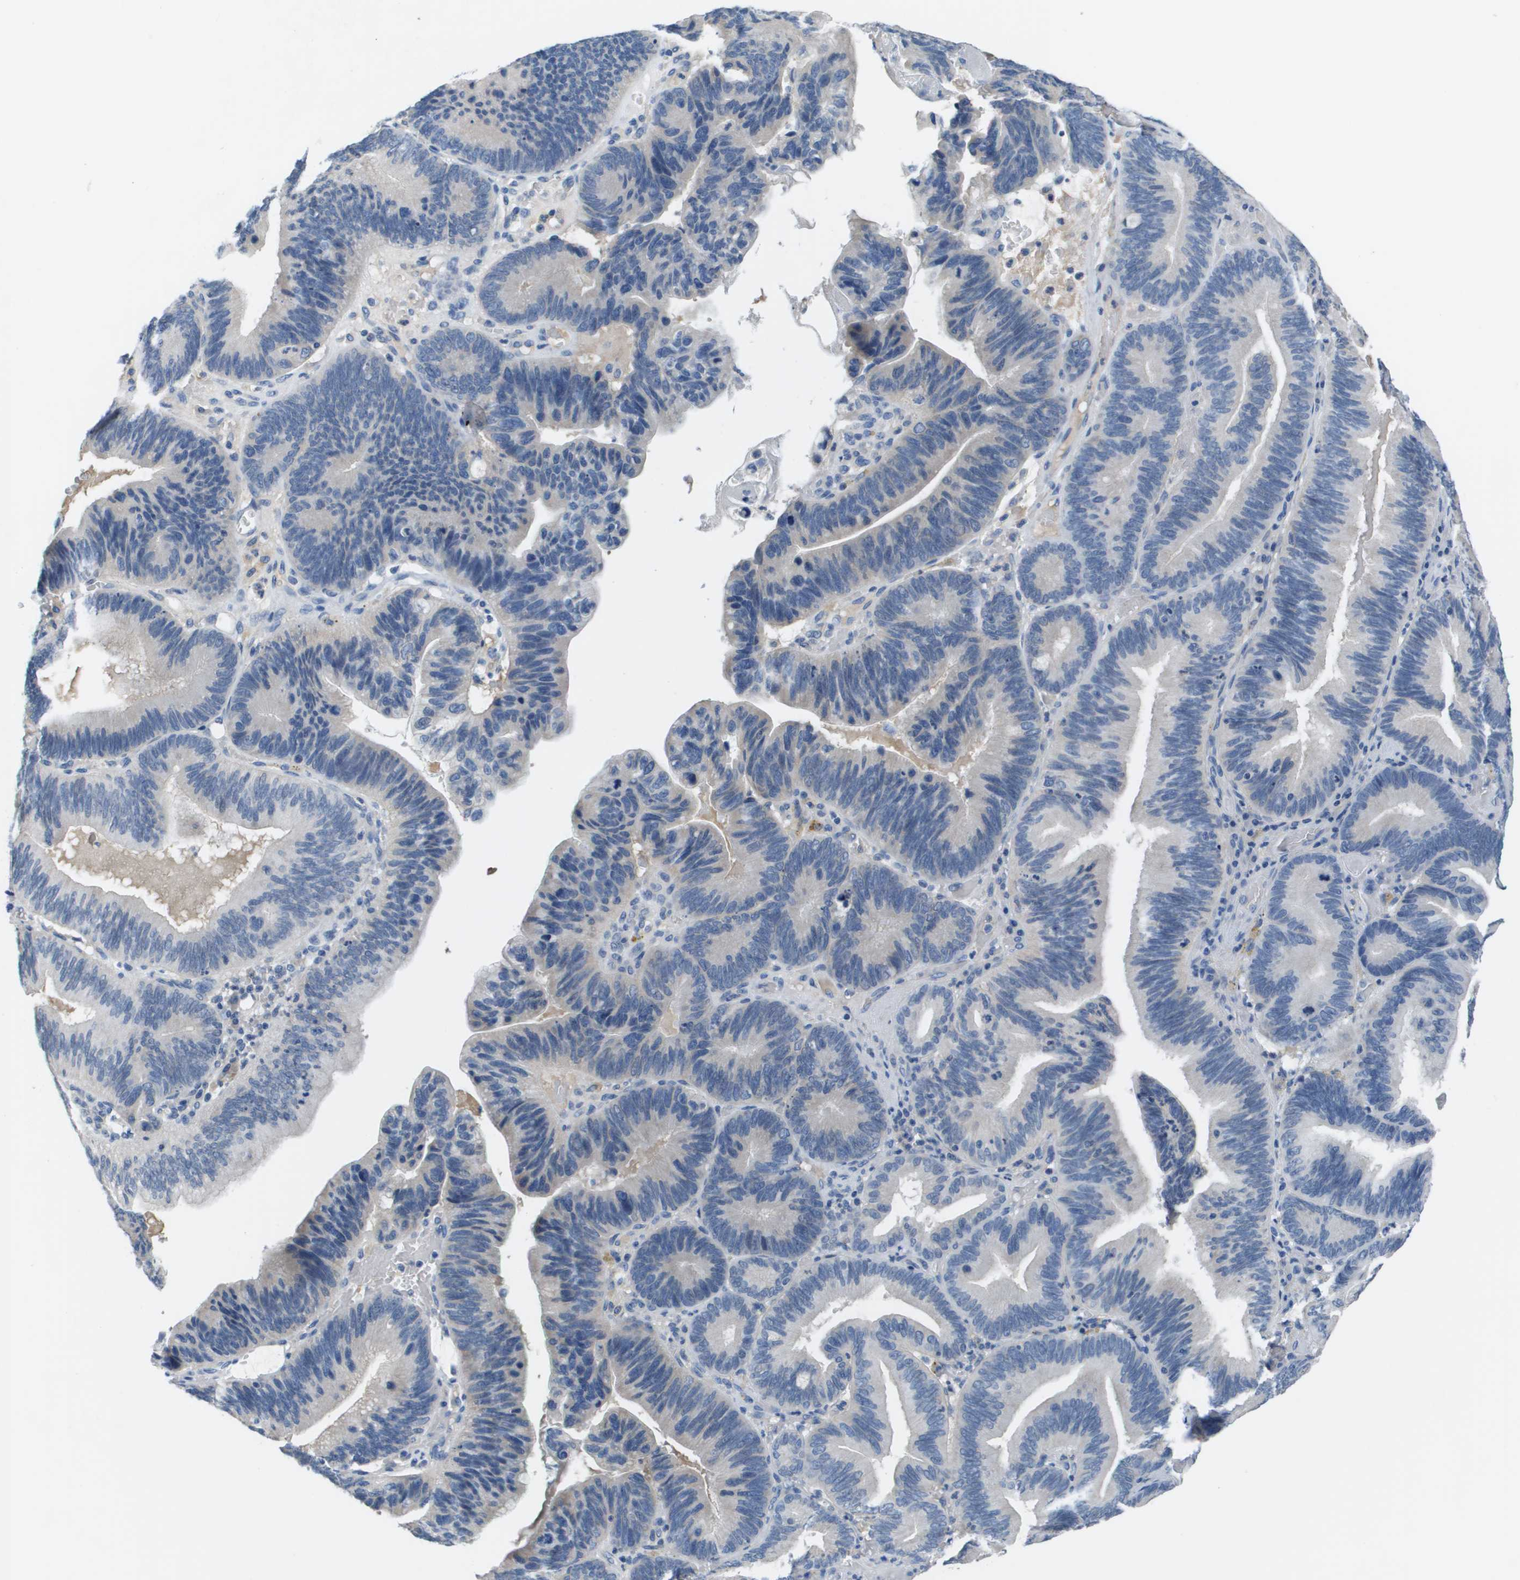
{"staining": {"intensity": "negative", "quantity": "none", "location": "none"}, "tissue": "pancreatic cancer", "cell_type": "Tumor cells", "image_type": "cancer", "snomed": [{"axis": "morphology", "description": "Adenocarcinoma, NOS"}, {"axis": "topography", "description": "Pancreas"}], "caption": "Micrograph shows no protein positivity in tumor cells of adenocarcinoma (pancreatic) tissue. (DAB immunohistochemistry (IHC), high magnification).", "gene": "NCS1", "patient": {"sex": "male", "age": 82}}